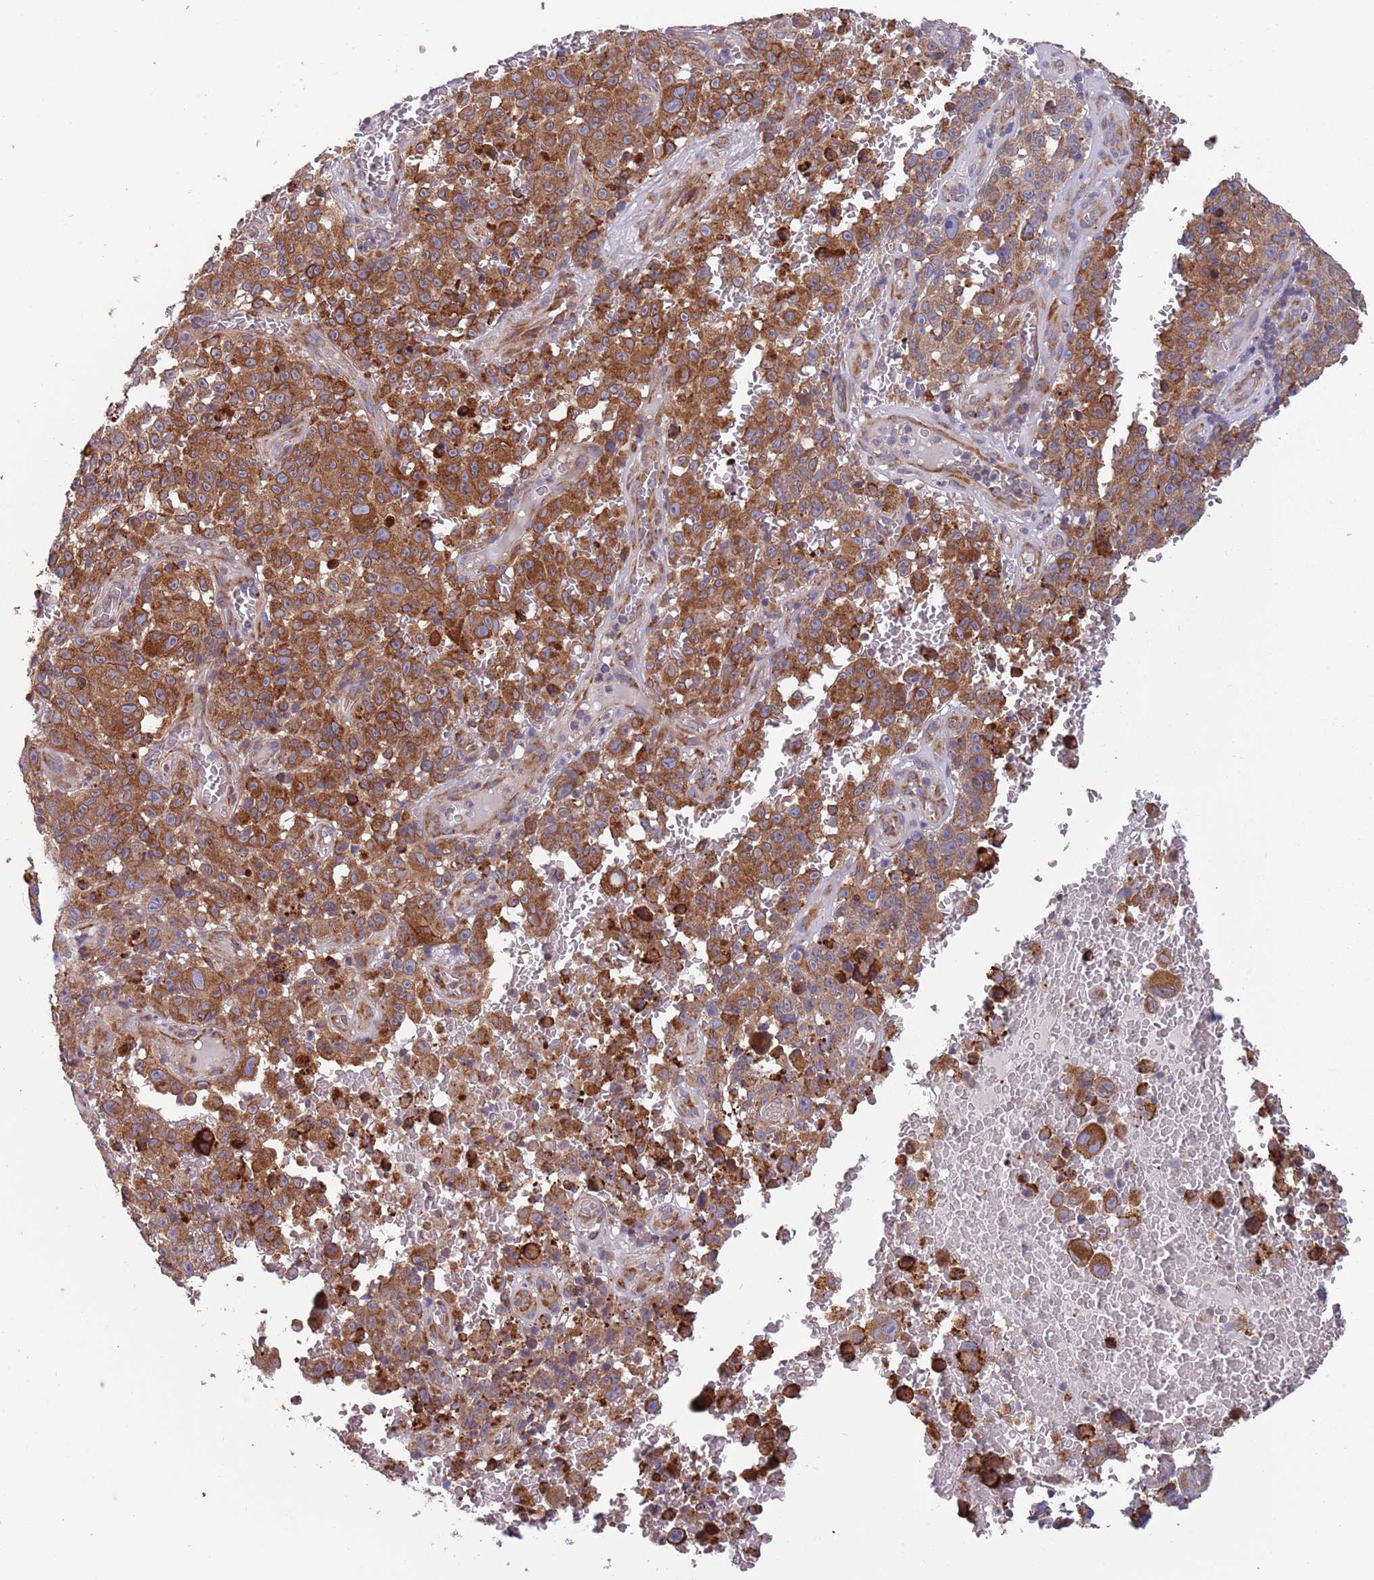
{"staining": {"intensity": "strong", "quantity": ">75%", "location": "cytoplasmic/membranous"}, "tissue": "melanoma", "cell_type": "Tumor cells", "image_type": "cancer", "snomed": [{"axis": "morphology", "description": "Malignant melanoma, NOS"}, {"axis": "topography", "description": "Skin"}], "caption": "Melanoma stained with a protein marker demonstrates strong staining in tumor cells.", "gene": "ARMCX6", "patient": {"sex": "female", "age": 82}}